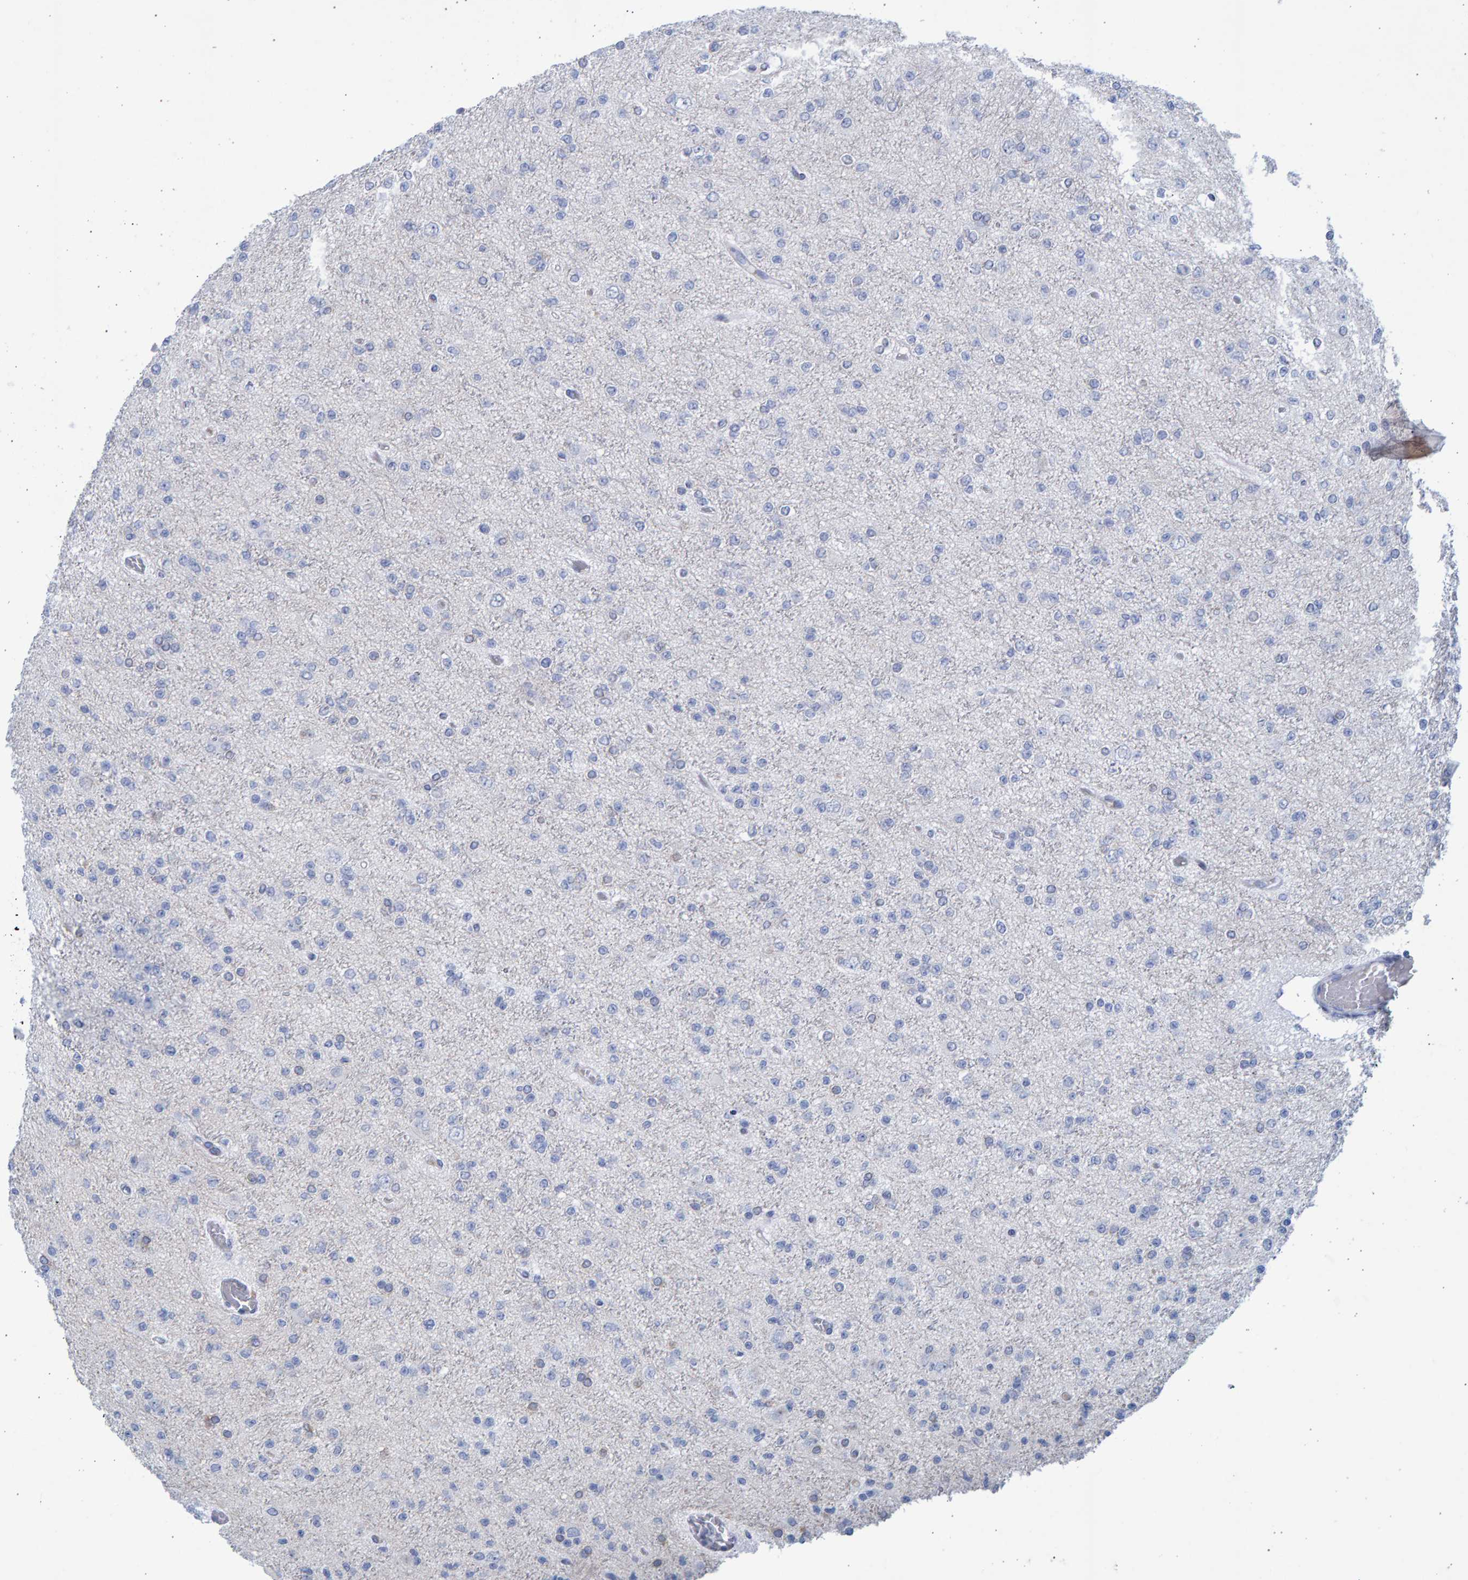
{"staining": {"intensity": "negative", "quantity": "none", "location": "none"}, "tissue": "glioma", "cell_type": "Tumor cells", "image_type": "cancer", "snomed": [{"axis": "morphology", "description": "Glioma, malignant, Low grade"}, {"axis": "topography", "description": "Brain"}], "caption": "IHC photomicrograph of neoplastic tissue: malignant glioma (low-grade) stained with DAB exhibits no significant protein expression in tumor cells. (Immunohistochemistry (ihc), brightfield microscopy, high magnification).", "gene": "SLC34A3", "patient": {"sex": "female", "age": 22}}